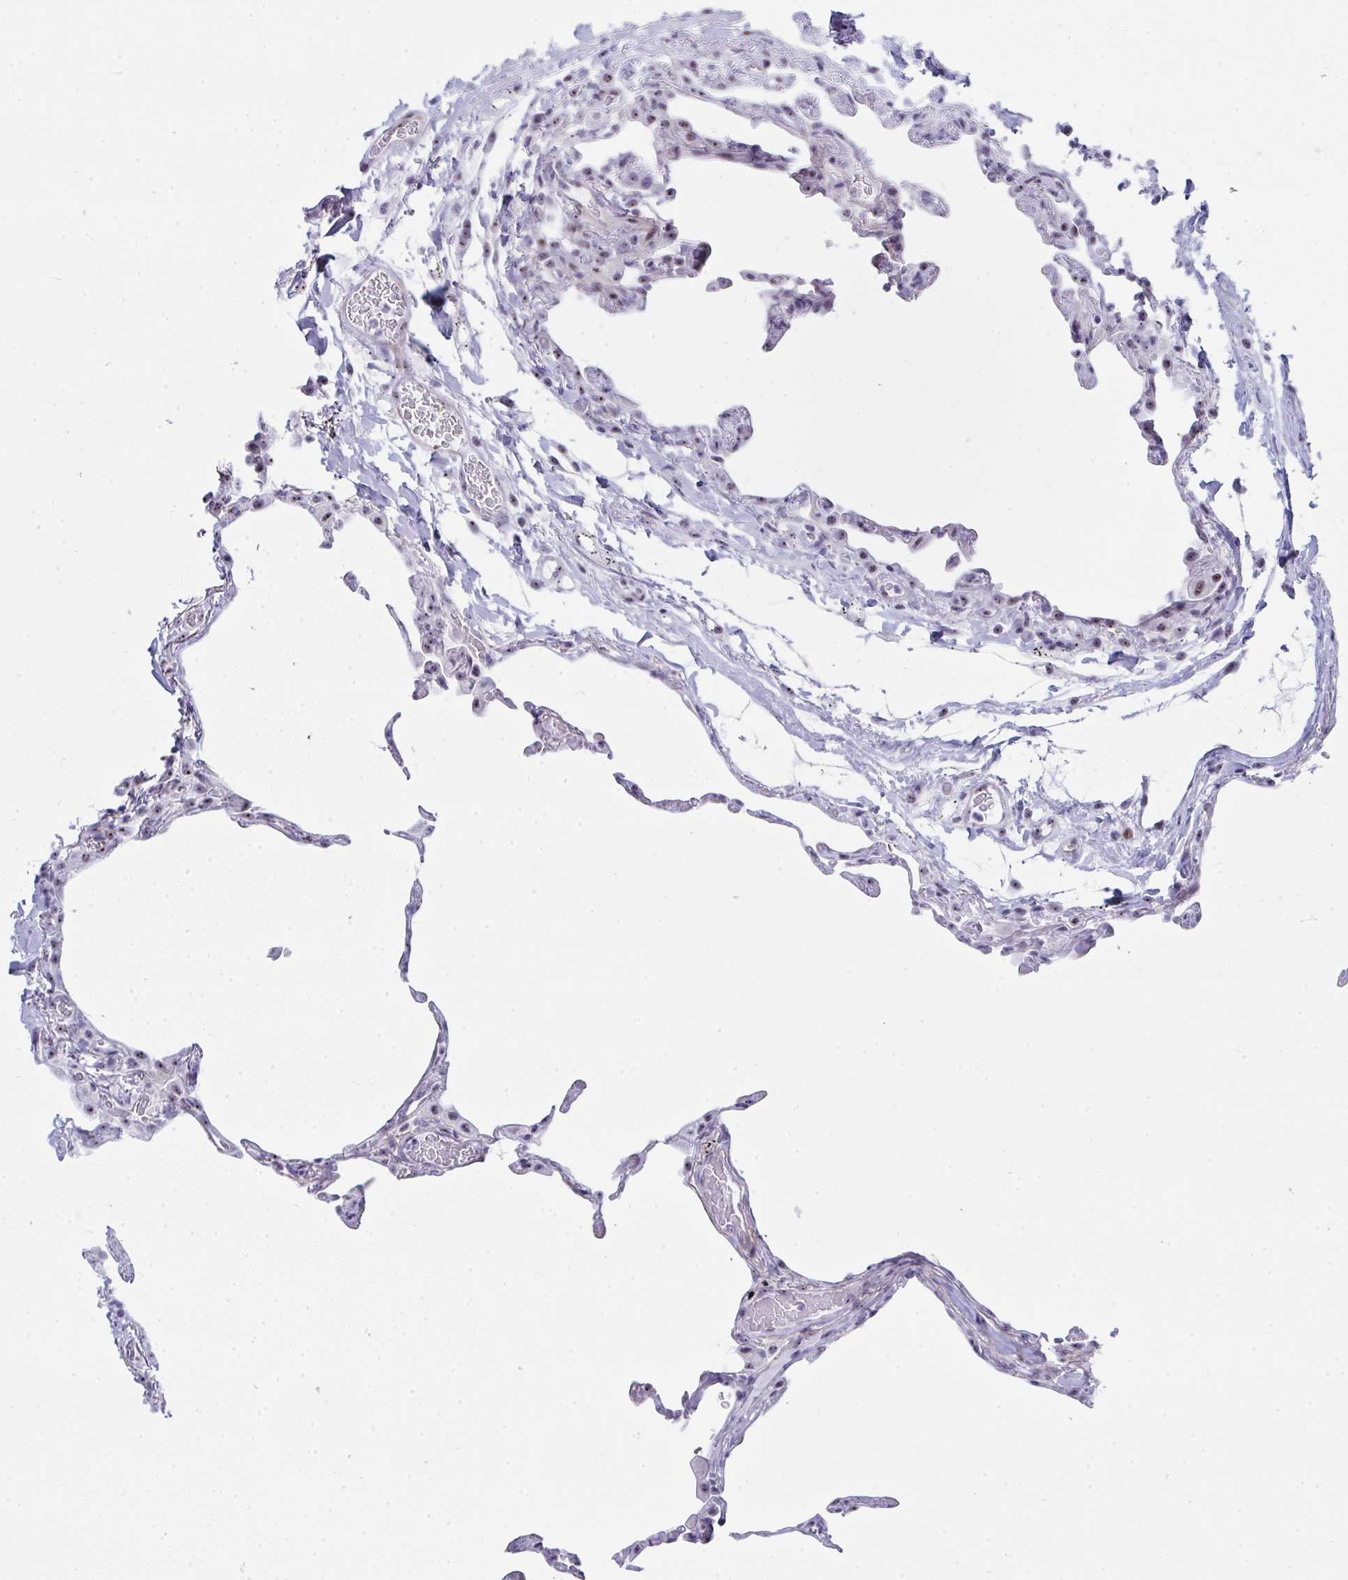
{"staining": {"intensity": "moderate", "quantity": "<25%", "location": "nuclear"}, "tissue": "lung", "cell_type": "Alveolar cells", "image_type": "normal", "snomed": [{"axis": "morphology", "description": "Normal tissue, NOS"}, {"axis": "topography", "description": "Lung"}], "caption": "Moderate nuclear staining for a protein is present in approximately <25% of alveolar cells of benign lung using immunohistochemistry.", "gene": "NOP10", "patient": {"sex": "female", "age": 57}}